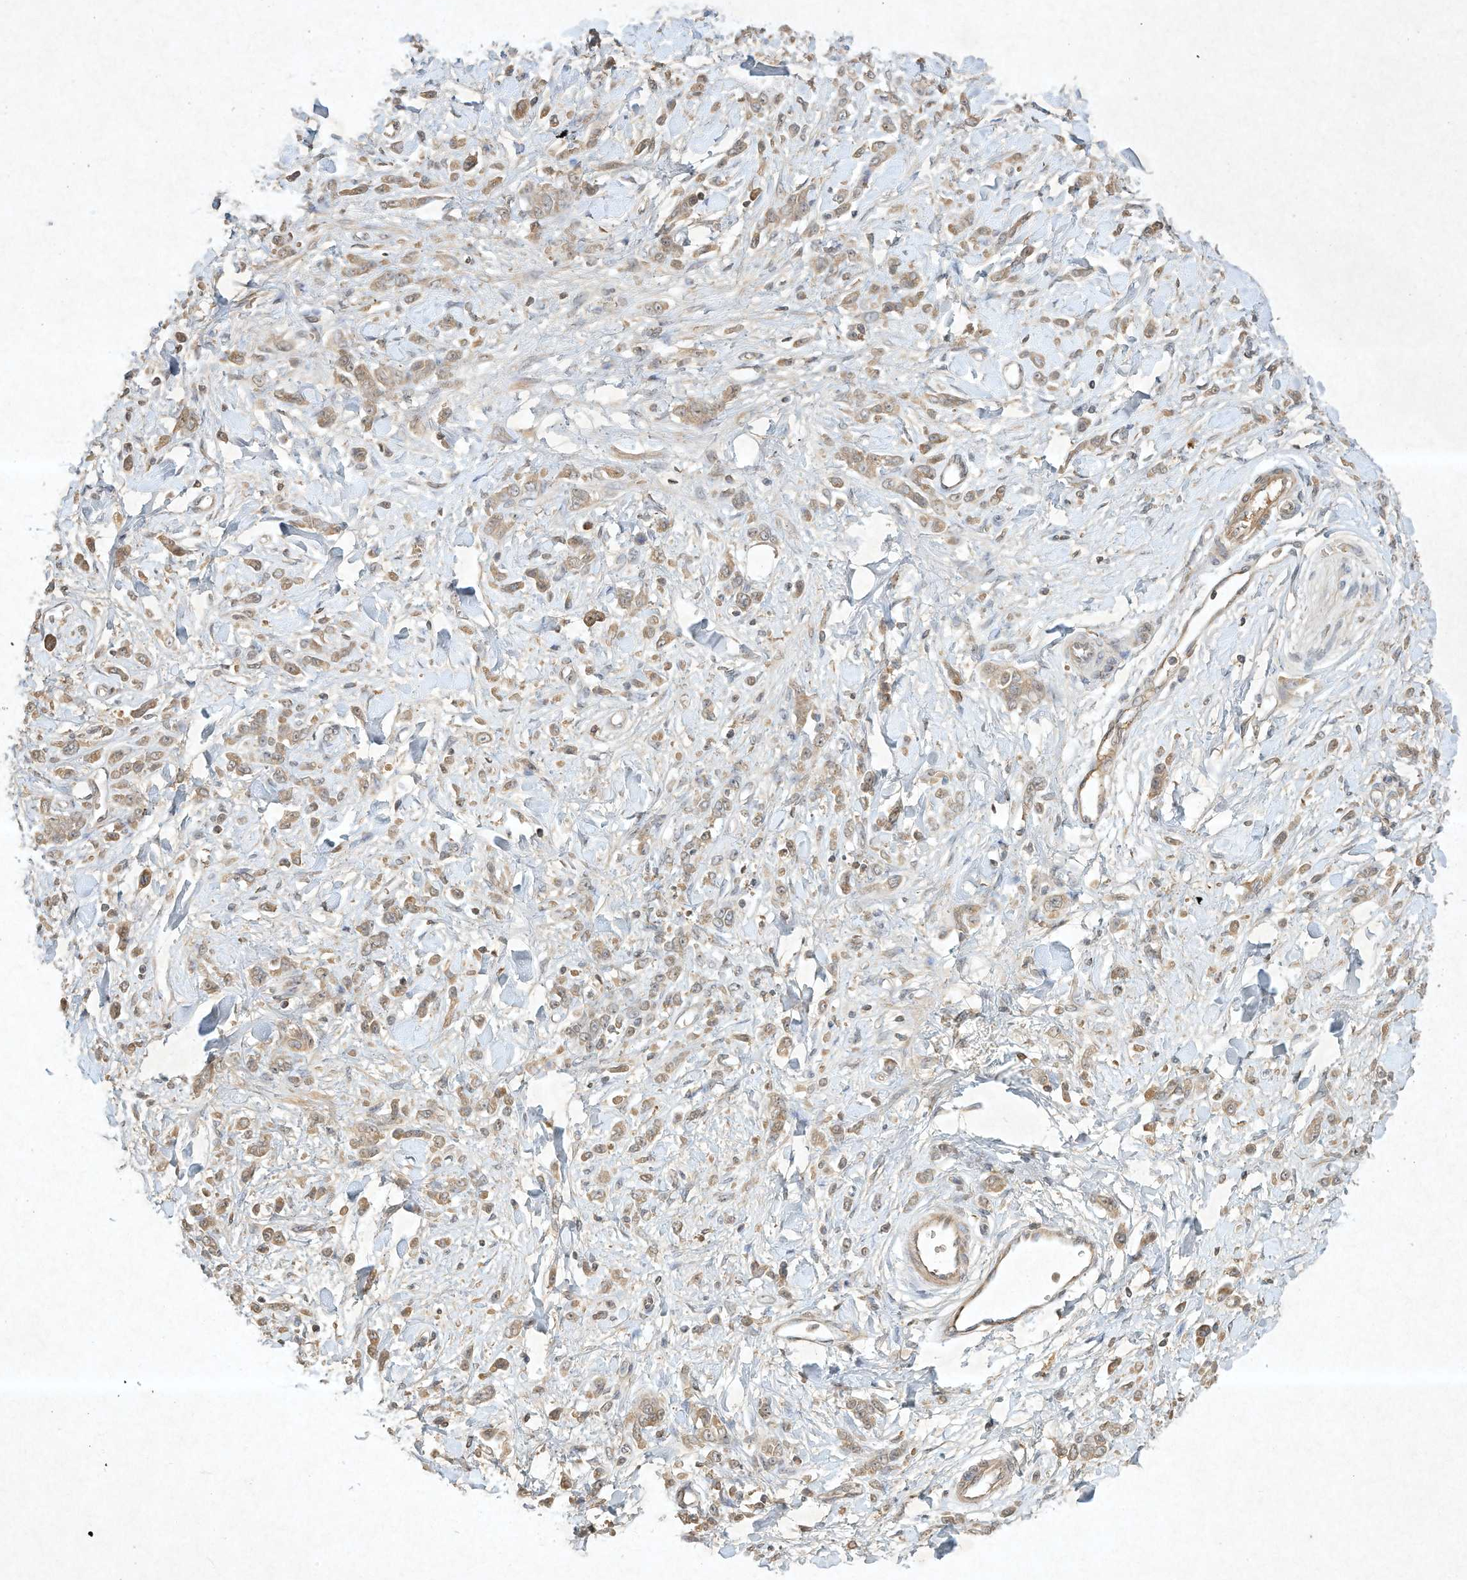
{"staining": {"intensity": "weak", "quantity": ">75%", "location": "cytoplasmic/membranous"}, "tissue": "stomach cancer", "cell_type": "Tumor cells", "image_type": "cancer", "snomed": [{"axis": "morphology", "description": "Normal tissue, NOS"}, {"axis": "morphology", "description": "Adenocarcinoma, NOS"}, {"axis": "topography", "description": "Stomach"}], "caption": "Protein expression analysis of human adenocarcinoma (stomach) reveals weak cytoplasmic/membranous positivity in approximately >75% of tumor cells.", "gene": "BTRC", "patient": {"sex": "male", "age": 82}}